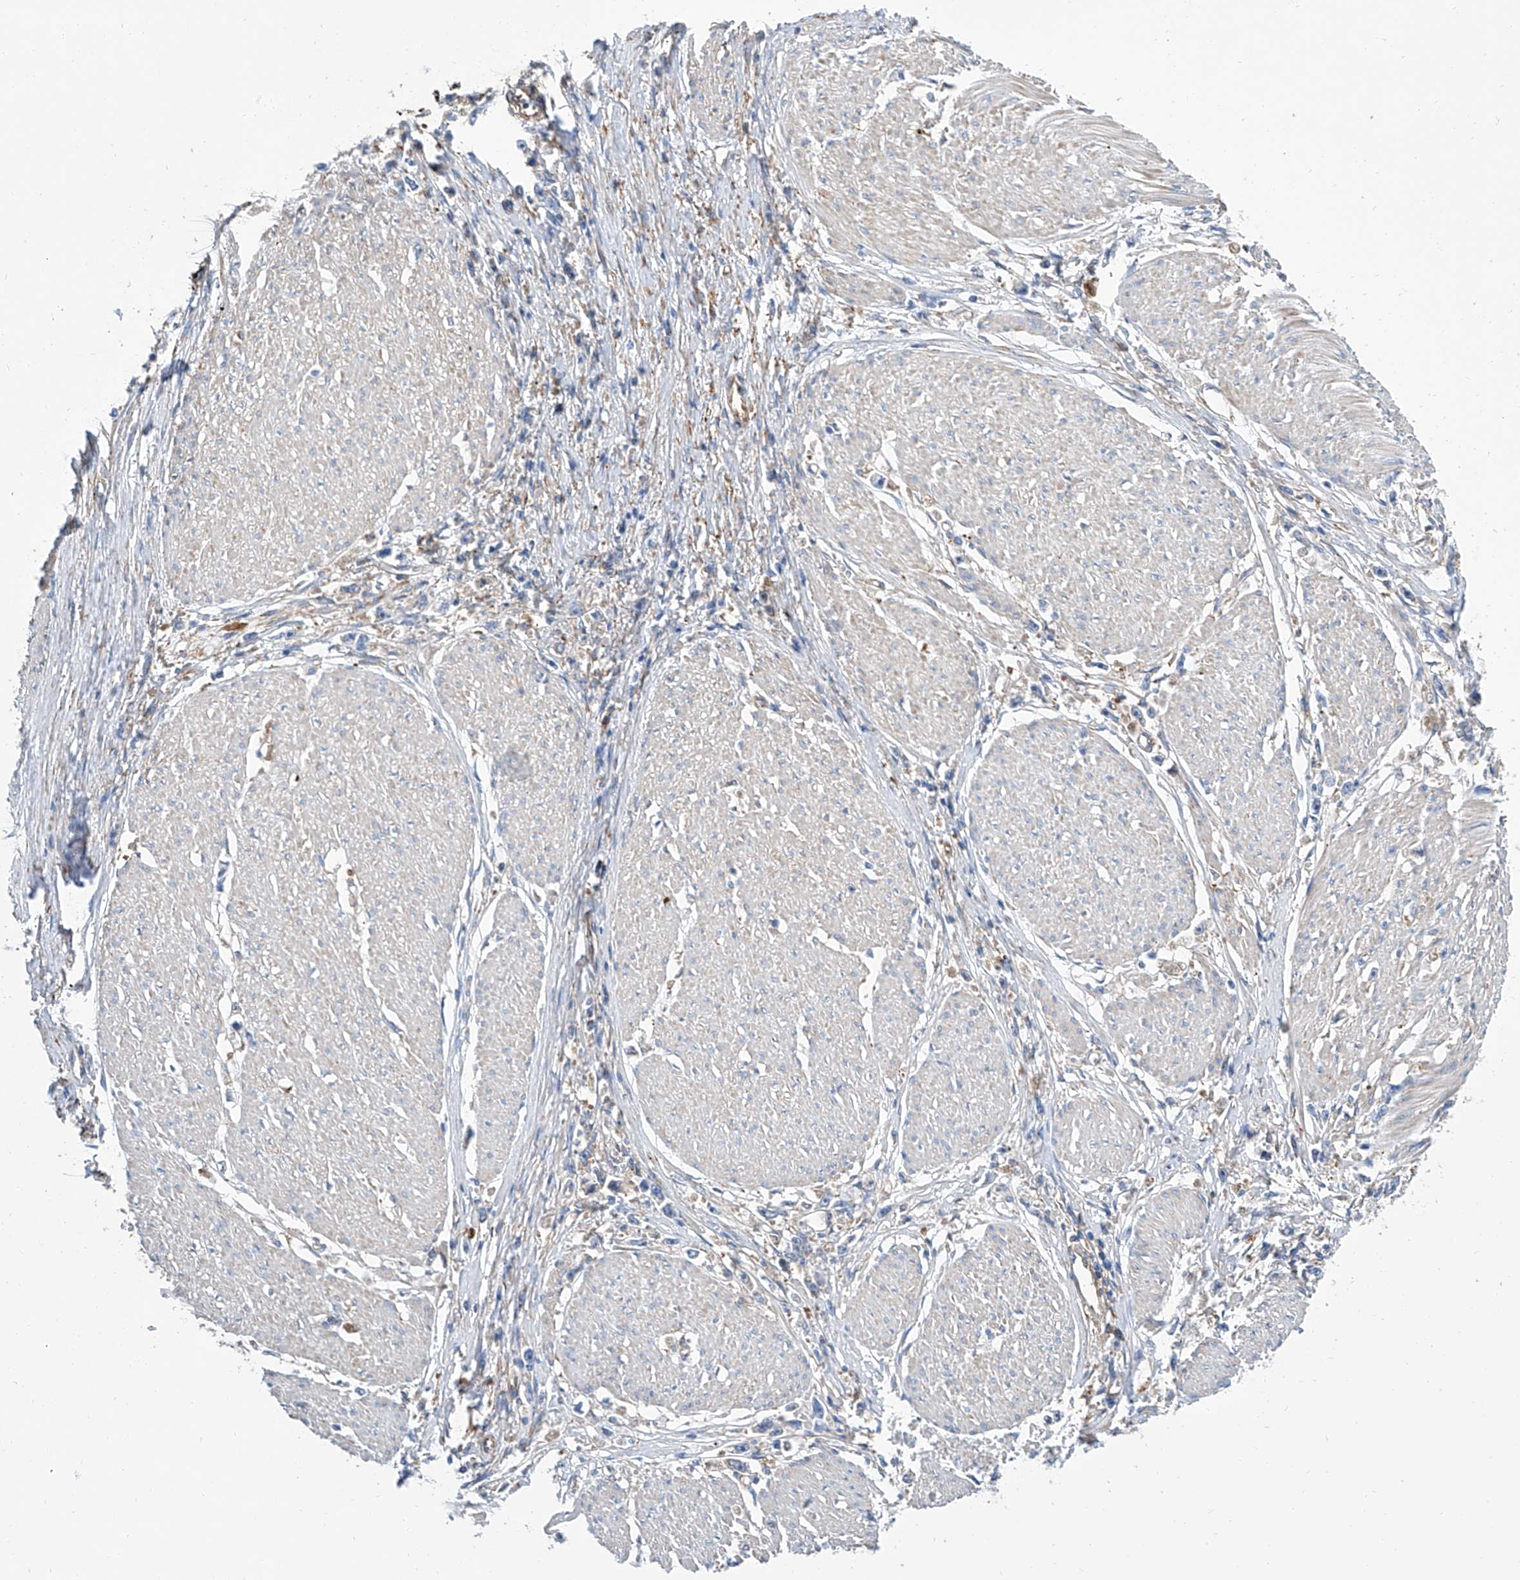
{"staining": {"intensity": "negative", "quantity": "none", "location": "none"}, "tissue": "stomach cancer", "cell_type": "Tumor cells", "image_type": "cancer", "snomed": [{"axis": "morphology", "description": "Adenocarcinoma, NOS"}, {"axis": "topography", "description": "Stomach"}], "caption": "There is no significant positivity in tumor cells of stomach adenocarcinoma.", "gene": "GPT", "patient": {"sex": "female", "age": 59}}